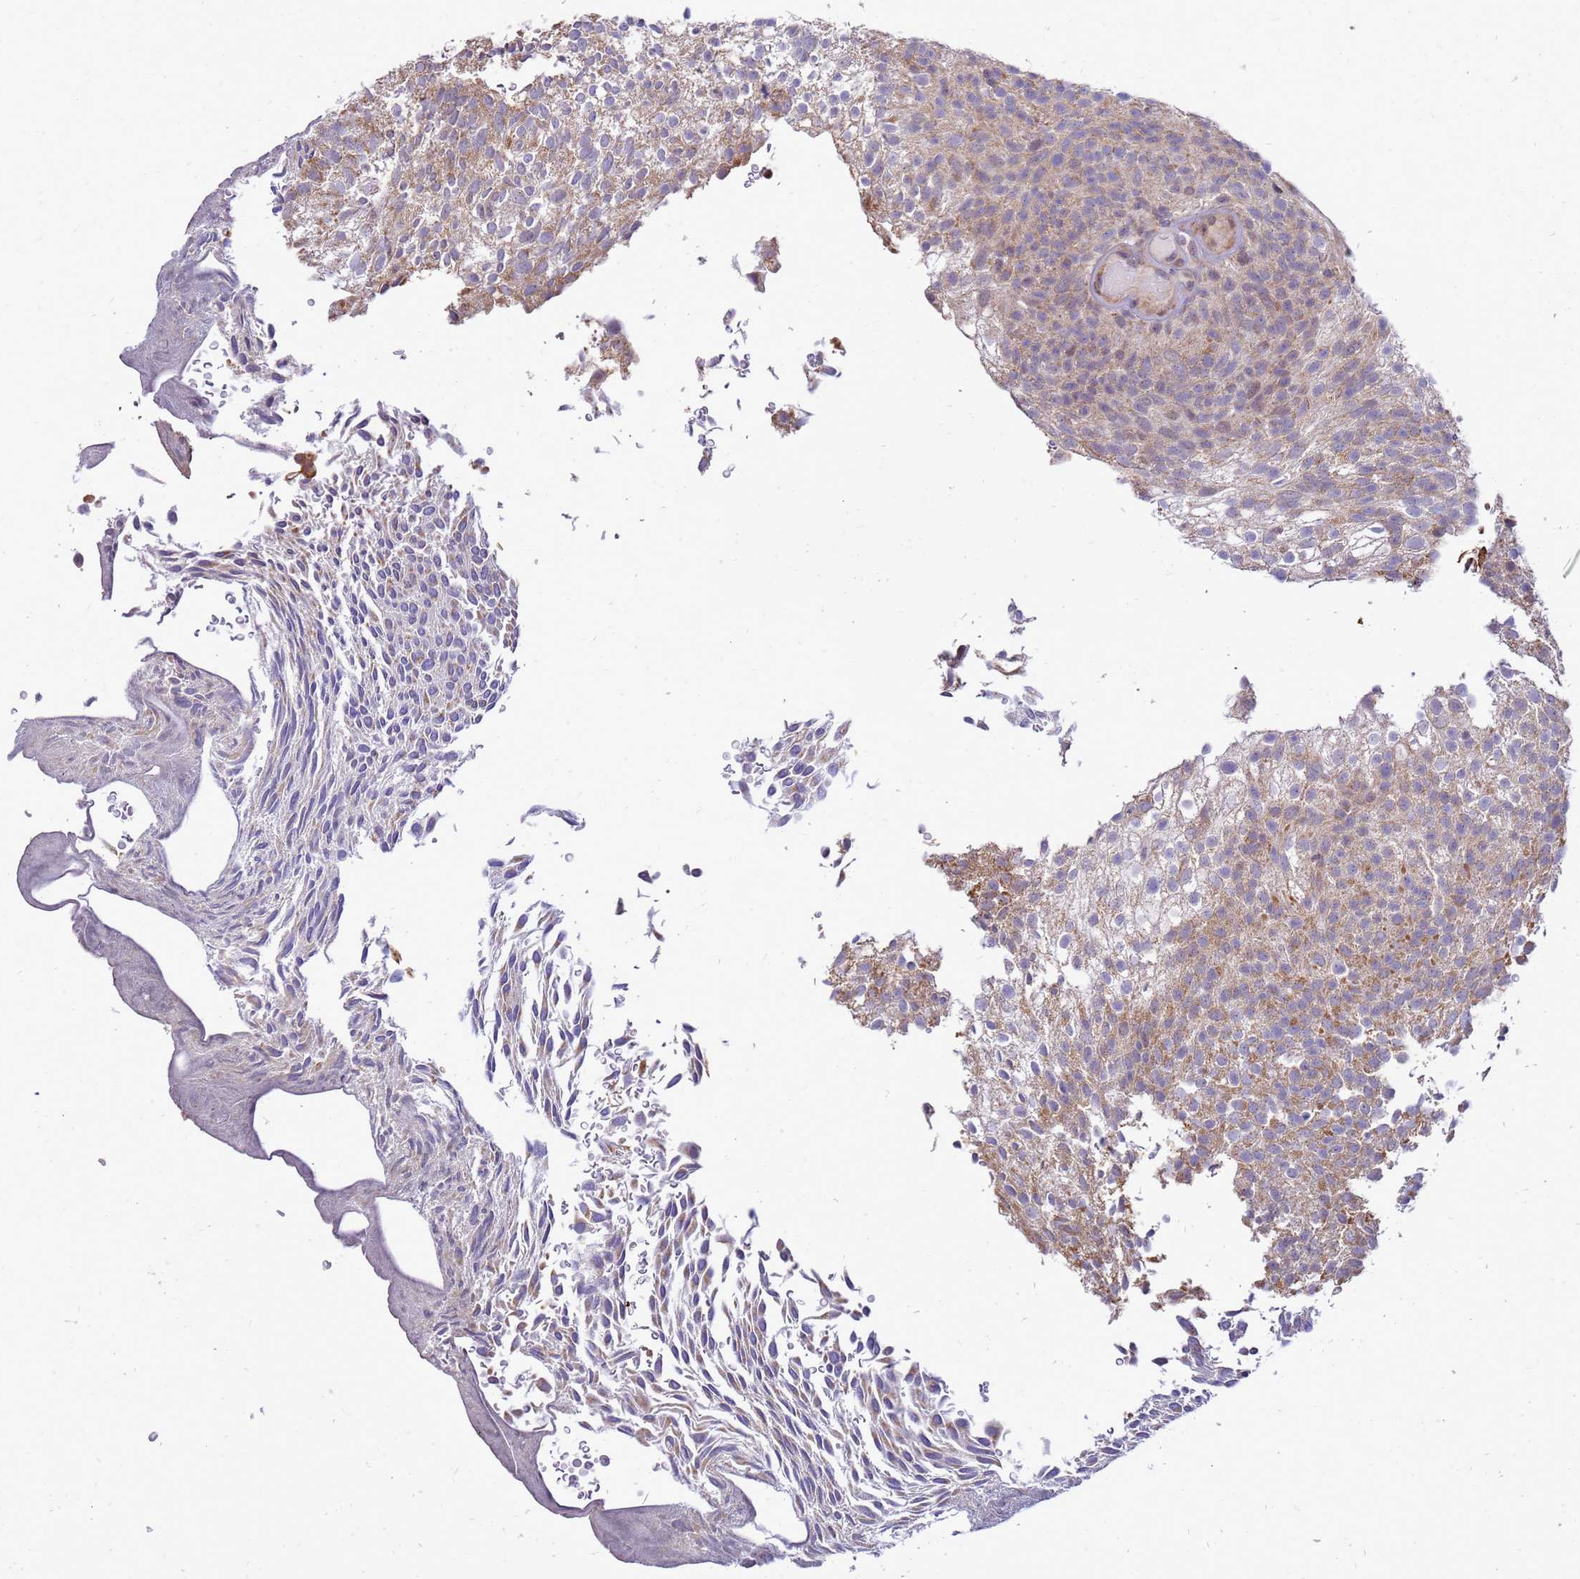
{"staining": {"intensity": "moderate", "quantity": "25%-75%", "location": "cytoplasmic/membranous"}, "tissue": "urothelial cancer", "cell_type": "Tumor cells", "image_type": "cancer", "snomed": [{"axis": "morphology", "description": "Urothelial carcinoma, Low grade"}, {"axis": "topography", "description": "Urinary bladder"}], "caption": "Urothelial carcinoma (low-grade) stained with immunohistochemistry (IHC) displays moderate cytoplasmic/membranous expression in about 25%-75% of tumor cells. Ihc stains the protein in brown and the nuclei are stained blue.", "gene": "C12orf43", "patient": {"sex": "male", "age": 78}}